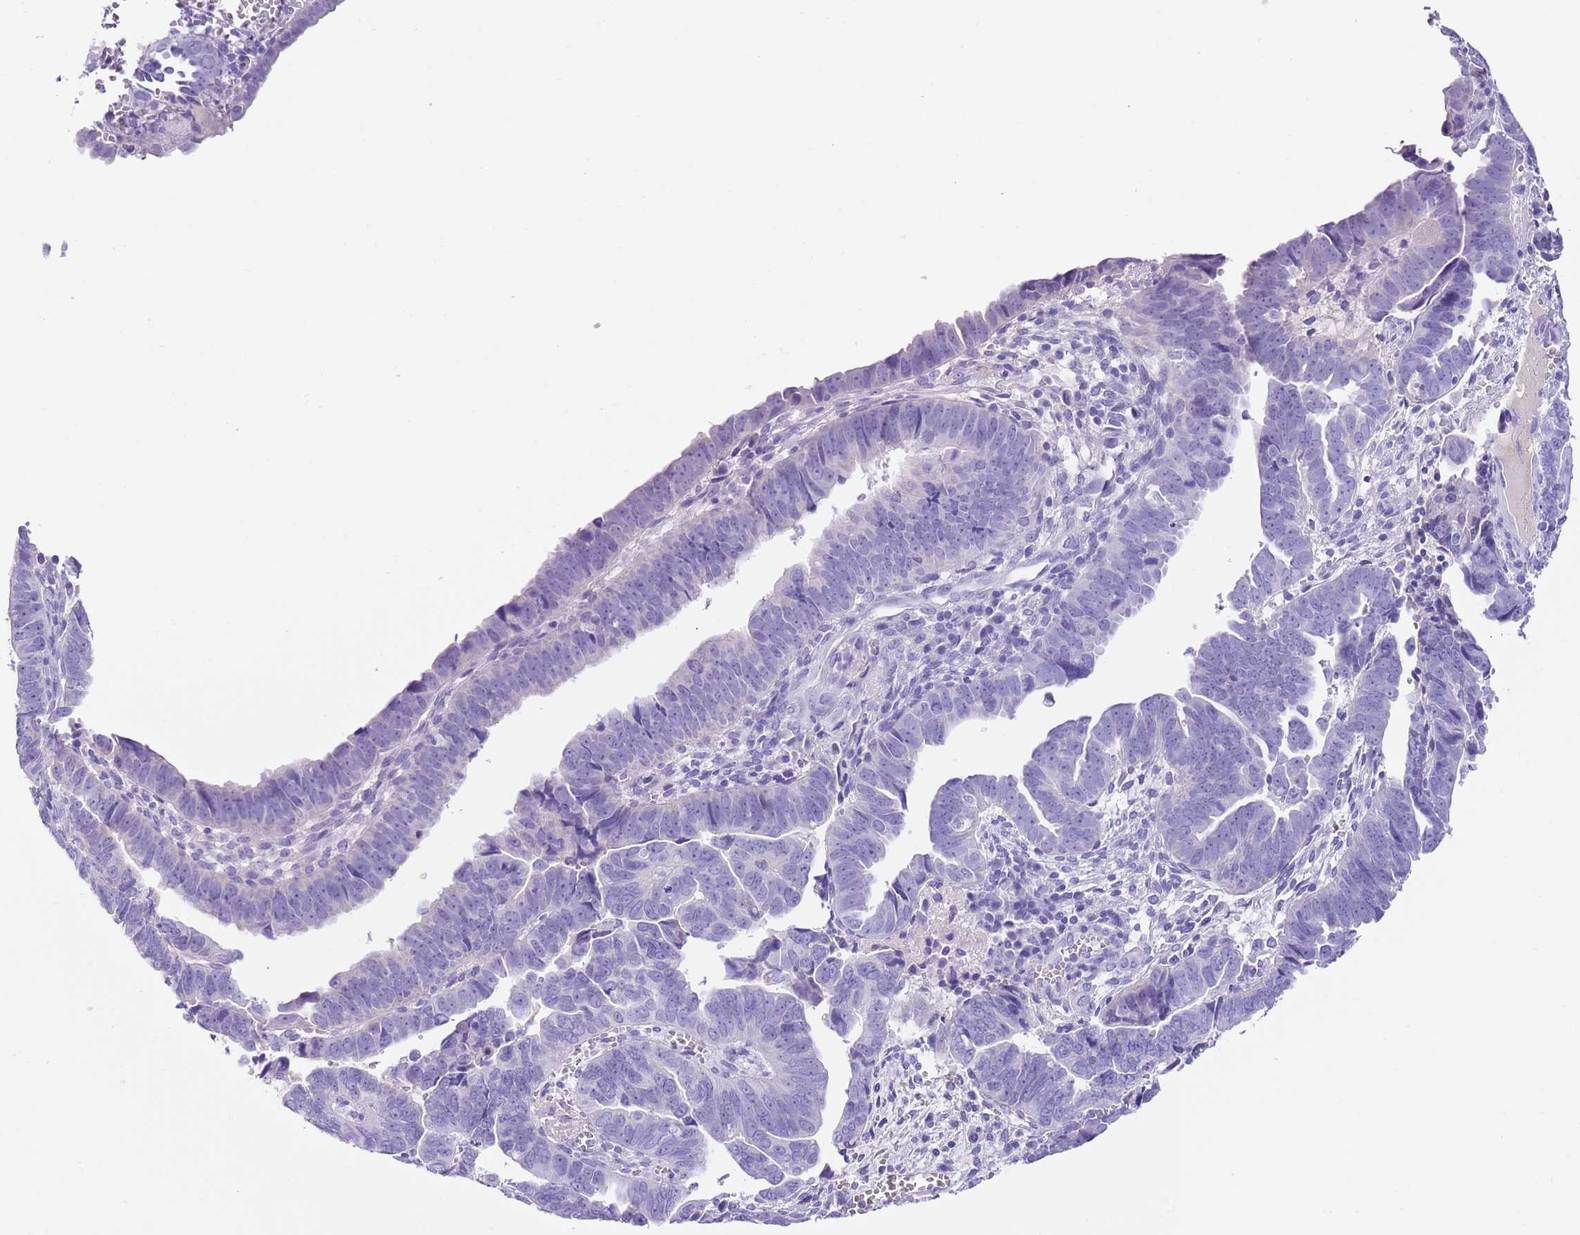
{"staining": {"intensity": "negative", "quantity": "none", "location": "none"}, "tissue": "endometrial cancer", "cell_type": "Tumor cells", "image_type": "cancer", "snomed": [{"axis": "morphology", "description": "Adenocarcinoma, NOS"}, {"axis": "topography", "description": "Endometrium"}], "caption": "Human adenocarcinoma (endometrial) stained for a protein using IHC exhibits no positivity in tumor cells.", "gene": "TBC1D10B", "patient": {"sex": "female", "age": 75}}